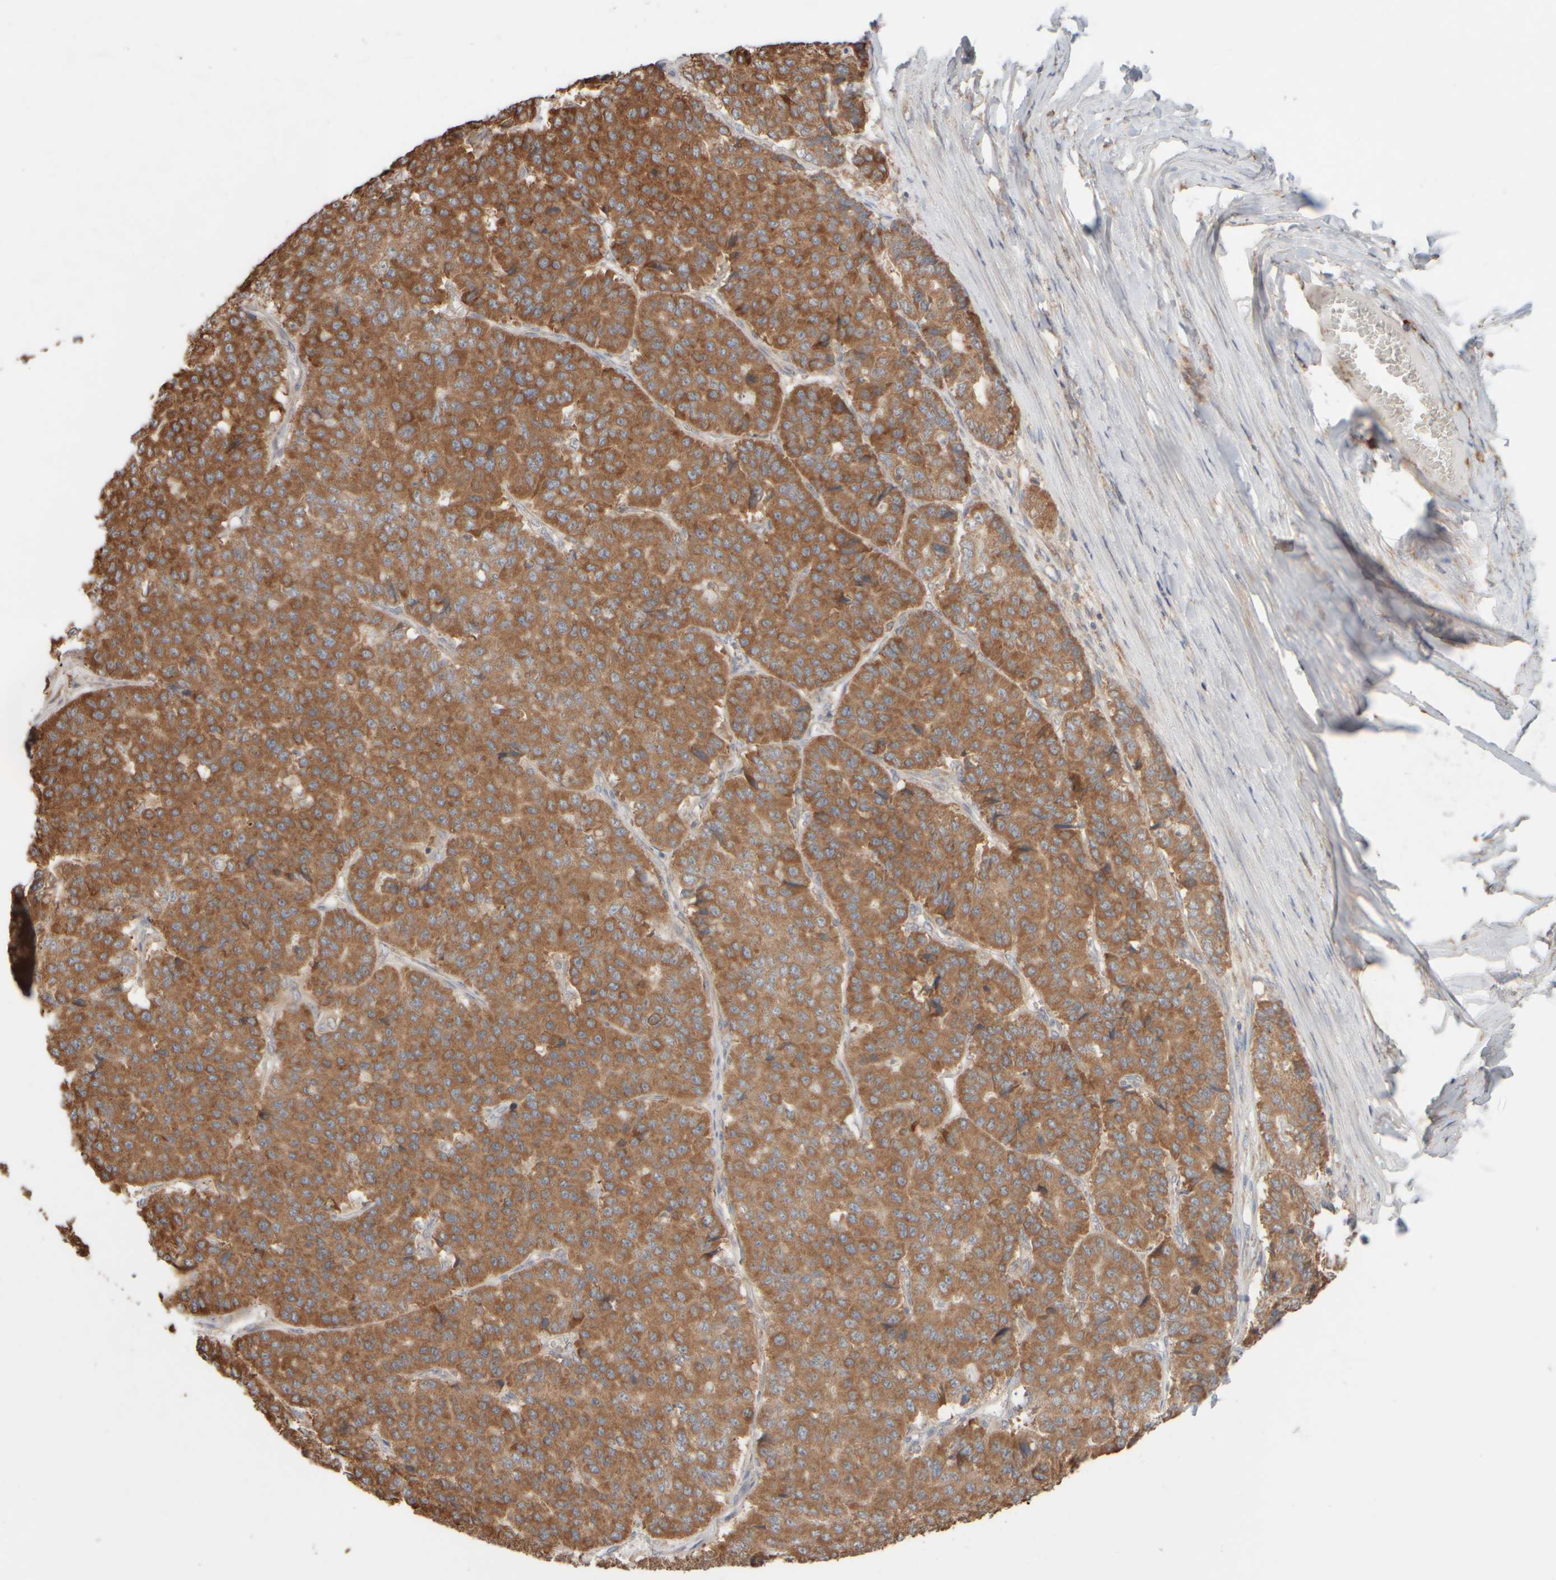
{"staining": {"intensity": "strong", "quantity": ">75%", "location": "cytoplasmic/membranous"}, "tissue": "pancreatic cancer", "cell_type": "Tumor cells", "image_type": "cancer", "snomed": [{"axis": "morphology", "description": "Adenocarcinoma, NOS"}, {"axis": "topography", "description": "Pancreas"}], "caption": "This is an image of IHC staining of adenocarcinoma (pancreatic), which shows strong staining in the cytoplasmic/membranous of tumor cells.", "gene": "EIF2B3", "patient": {"sex": "male", "age": 50}}